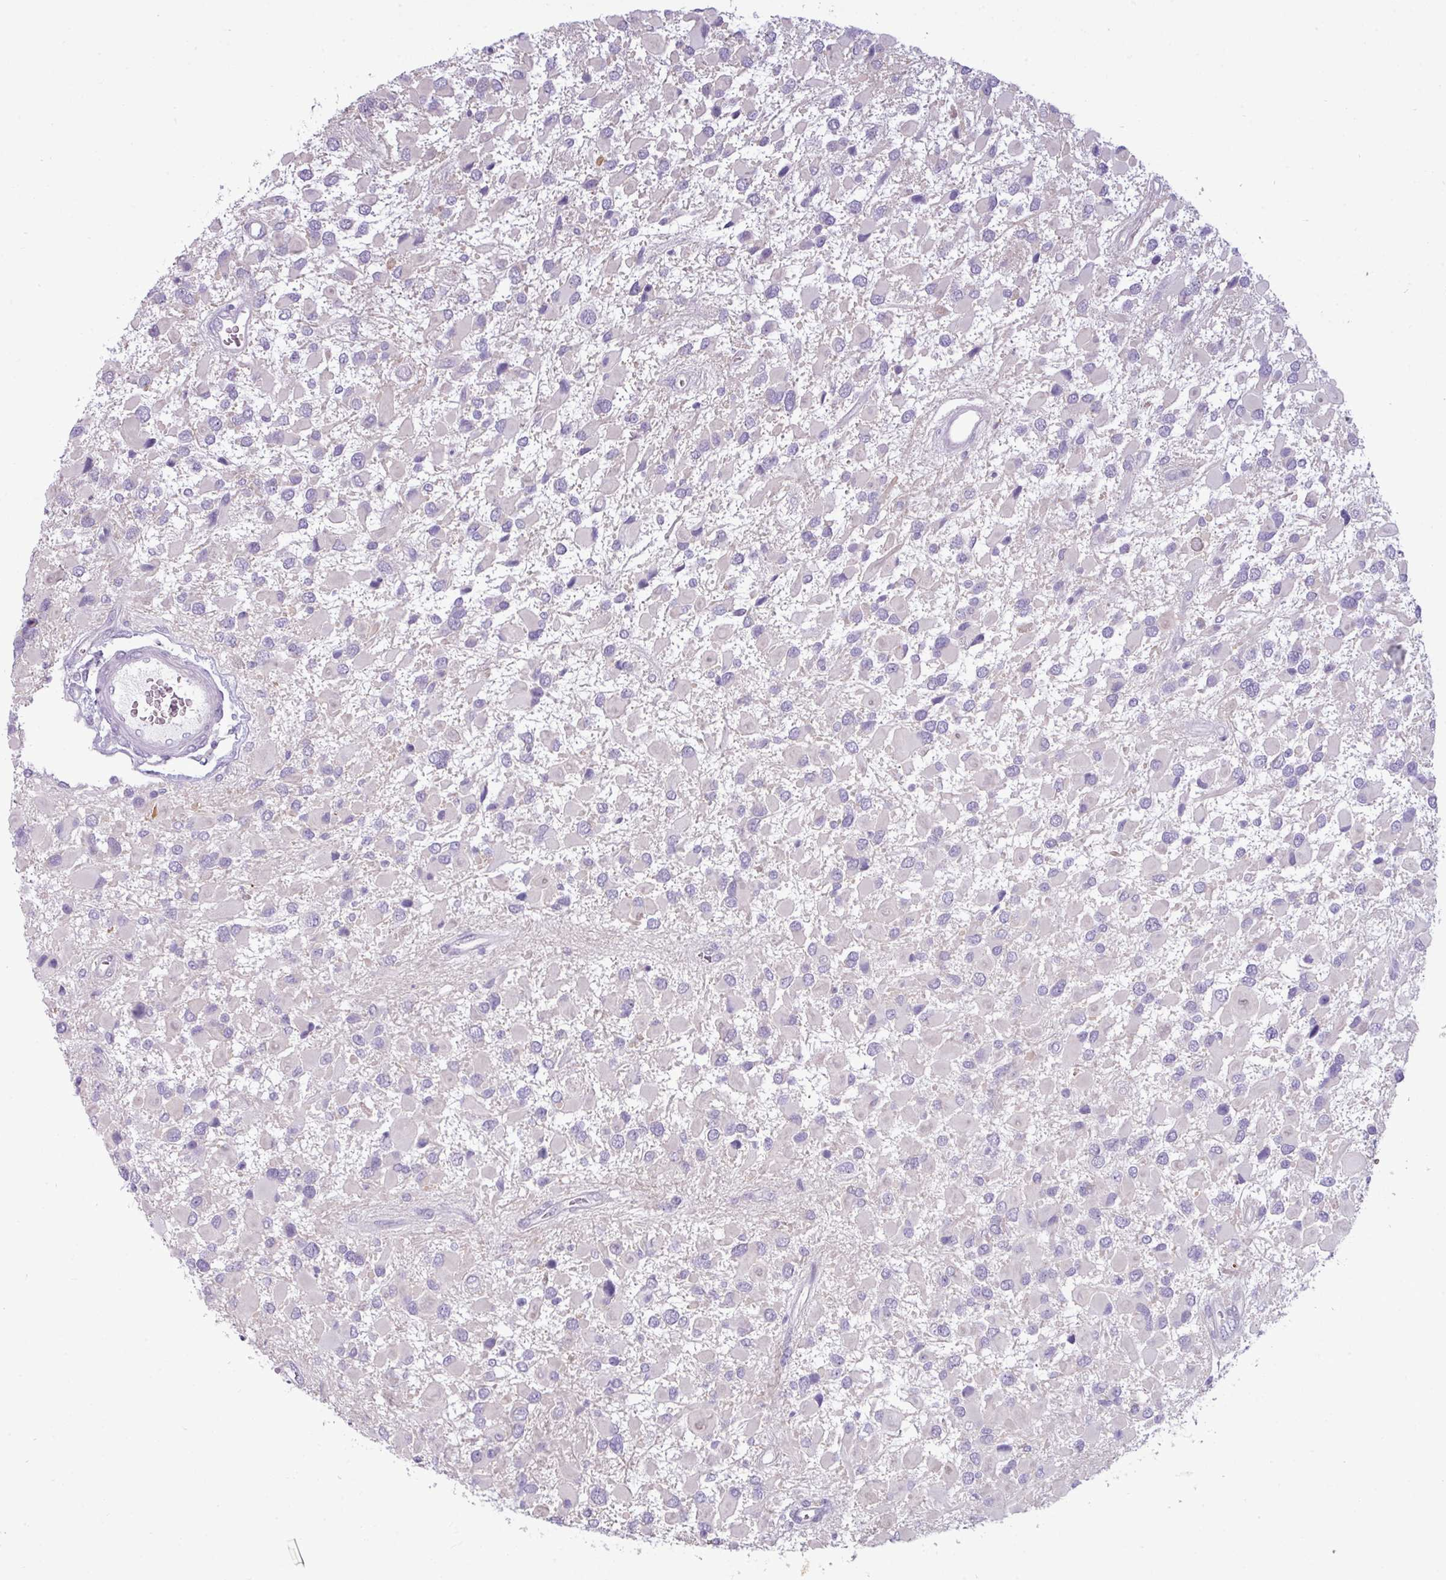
{"staining": {"intensity": "negative", "quantity": "none", "location": "none"}, "tissue": "glioma", "cell_type": "Tumor cells", "image_type": "cancer", "snomed": [{"axis": "morphology", "description": "Glioma, malignant, High grade"}, {"axis": "topography", "description": "Brain"}], "caption": "An image of human glioma is negative for staining in tumor cells. (DAB IHC, high magnification).", "gene": "TRIM39", "patient": {"sex": "male", "age": 53}}